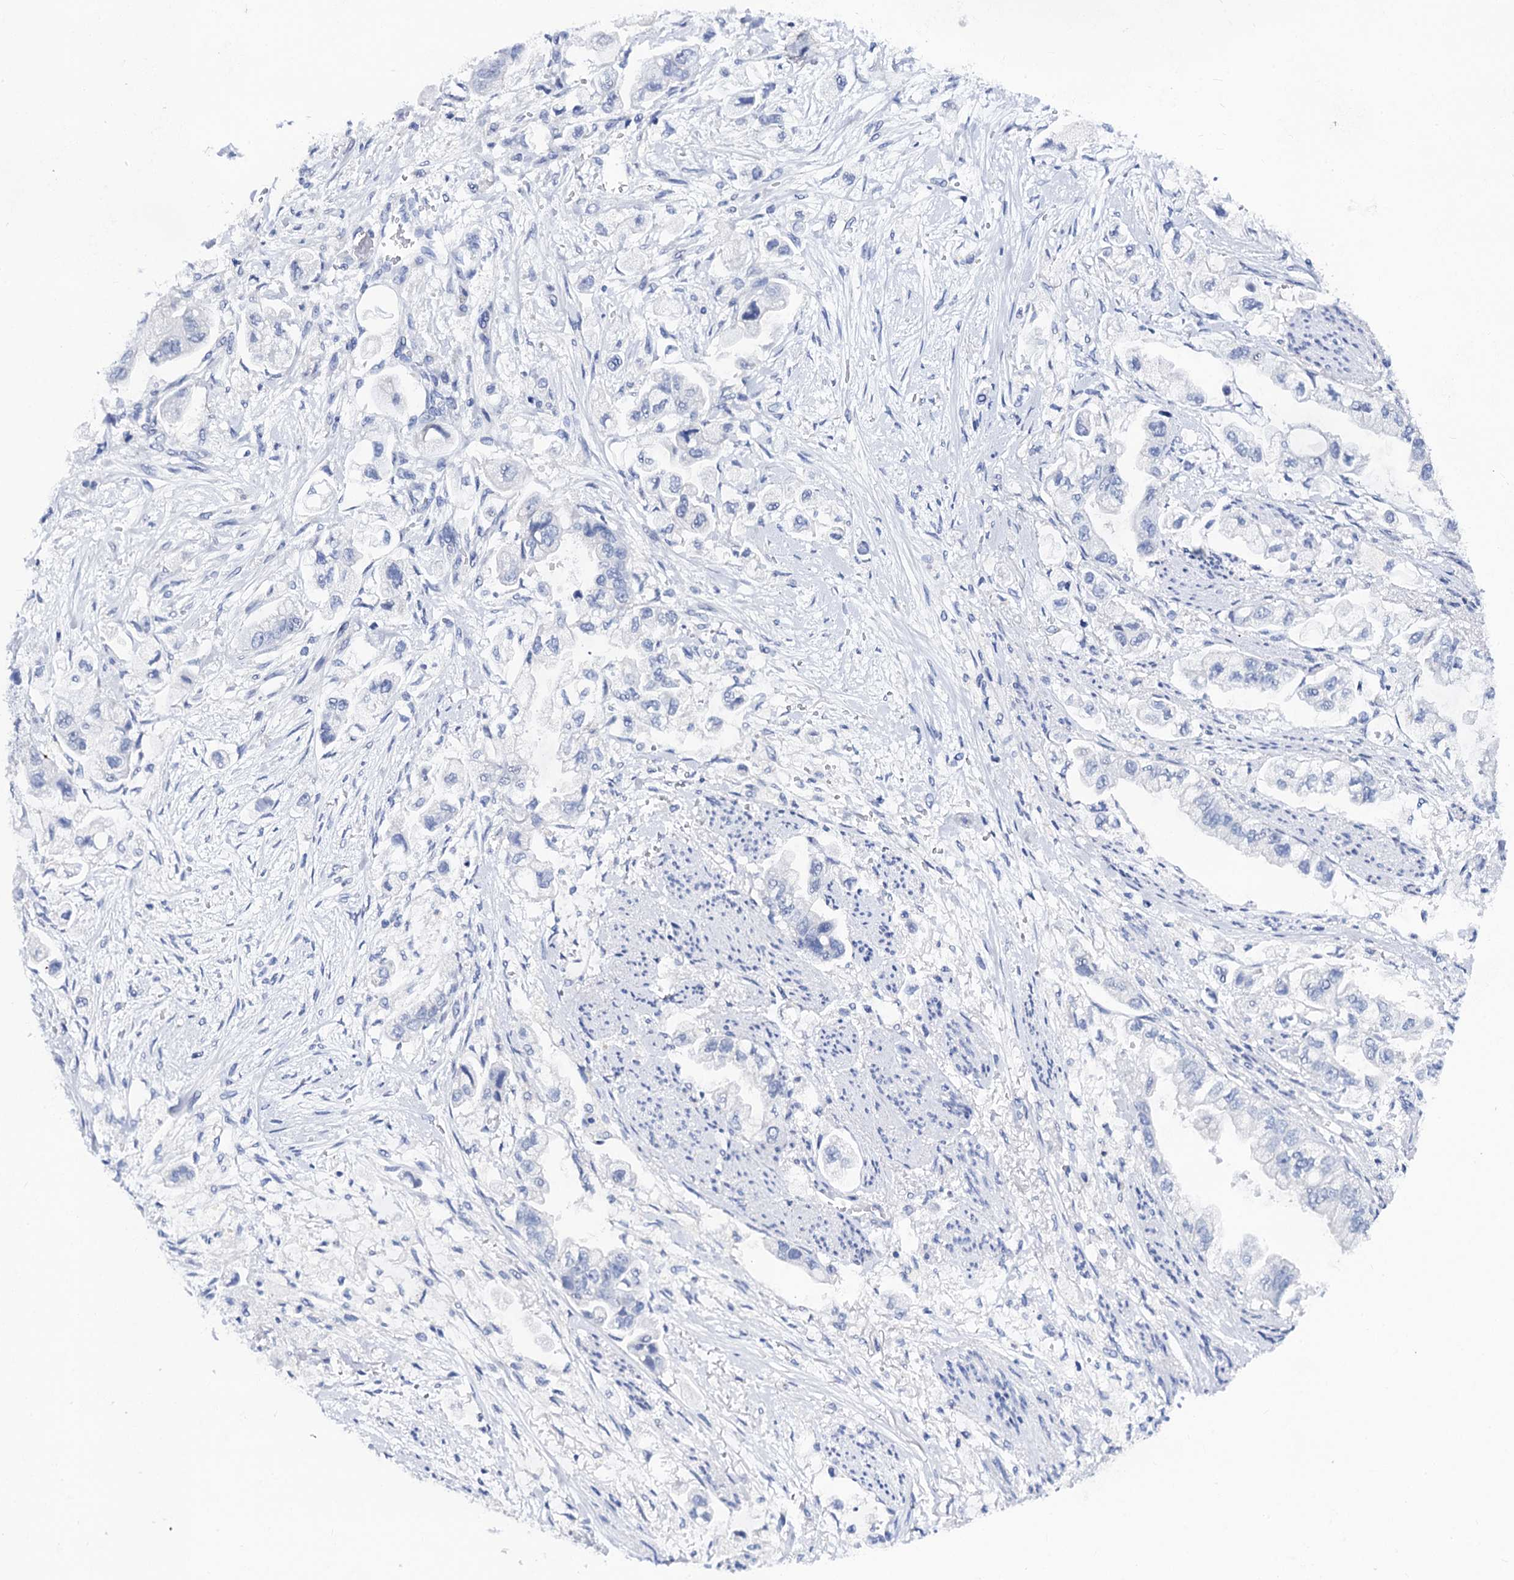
{"staining": {"intensity": "negative", "quantity": "none", "location": "none"}, "tissue": "stomach cancer", "cell_type": "Tumor cells", "image_type": "cancer", "snomed": [{"axis": "morphology", "description": "Adenocarcinoma, NOS"}, {"axis": "topography", "description": "Stomach"}], "caption": "Immunohistochemistry (IHC) micrograph of human adenocarcinoma (stomach) stained for a protein (brown), which demonstrates no expression in tumor cells.", "gene": "LYPD3", "patient": {"sex": "male", "age": 62}}